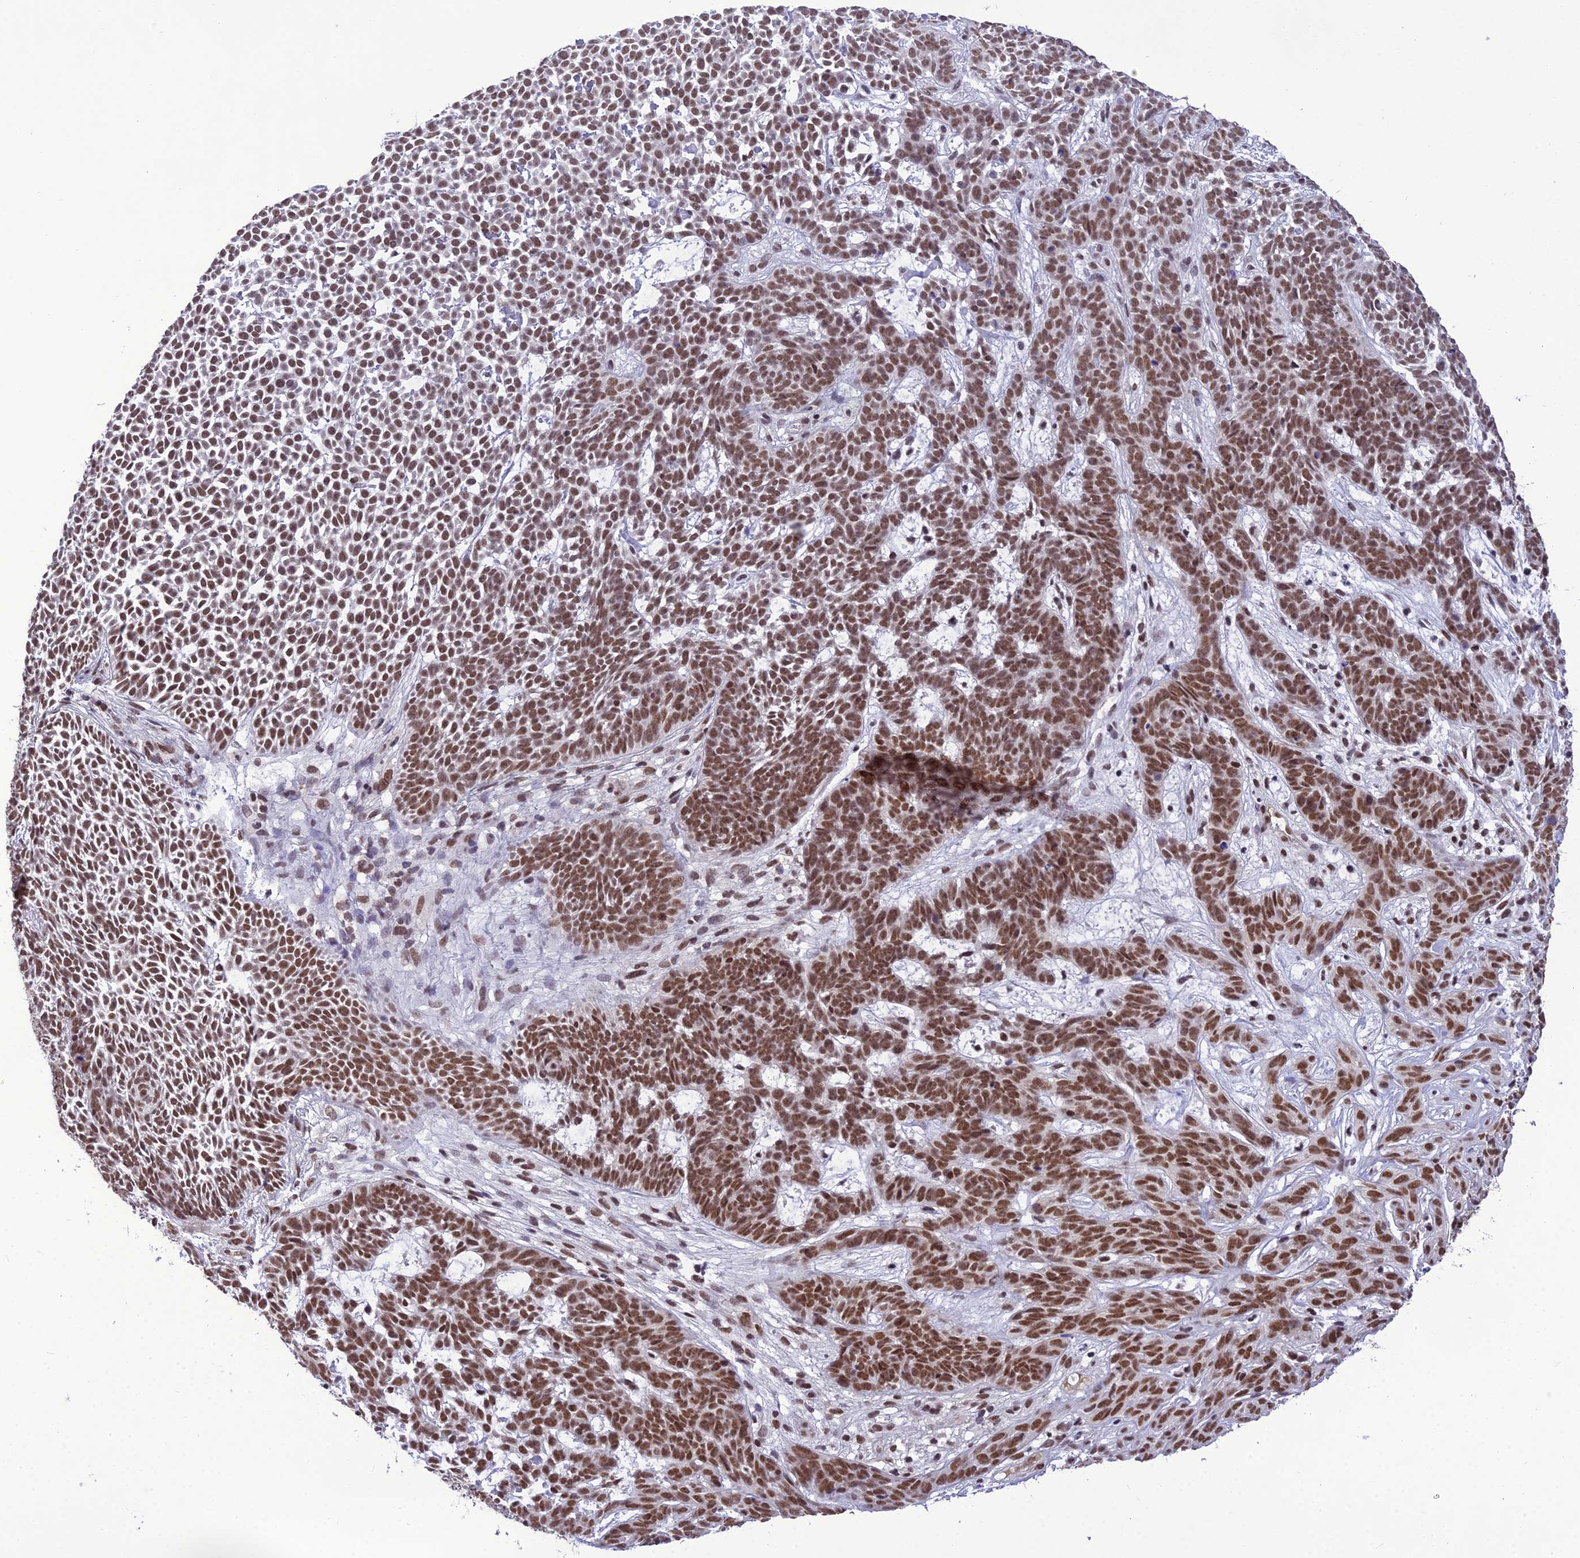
{"staining": {"intensity": "moderate", "quantity": ">75%", "location": "nuclear"}, "tissue": "skin cancer", "cell_type": "Tumor cells", "image_type": "cancer", "snomed": [{"axis": "morphology", "description": "Basal cell carcinoma"}, {"axis": "topography", "description": "Skin"}], "caption": "A brown stain labels moderate nuclear staining of a protein in skin cancer (basal cell carcinoma) tumor cells. (Stains: DAB (3,3'-diaminobenzidine) in brown, nuclei in blue, Microscopy: brightfield microscopy at high magnification).", "gene": "SH3RF3", "patient": {"sex": "female", "age": 78}}